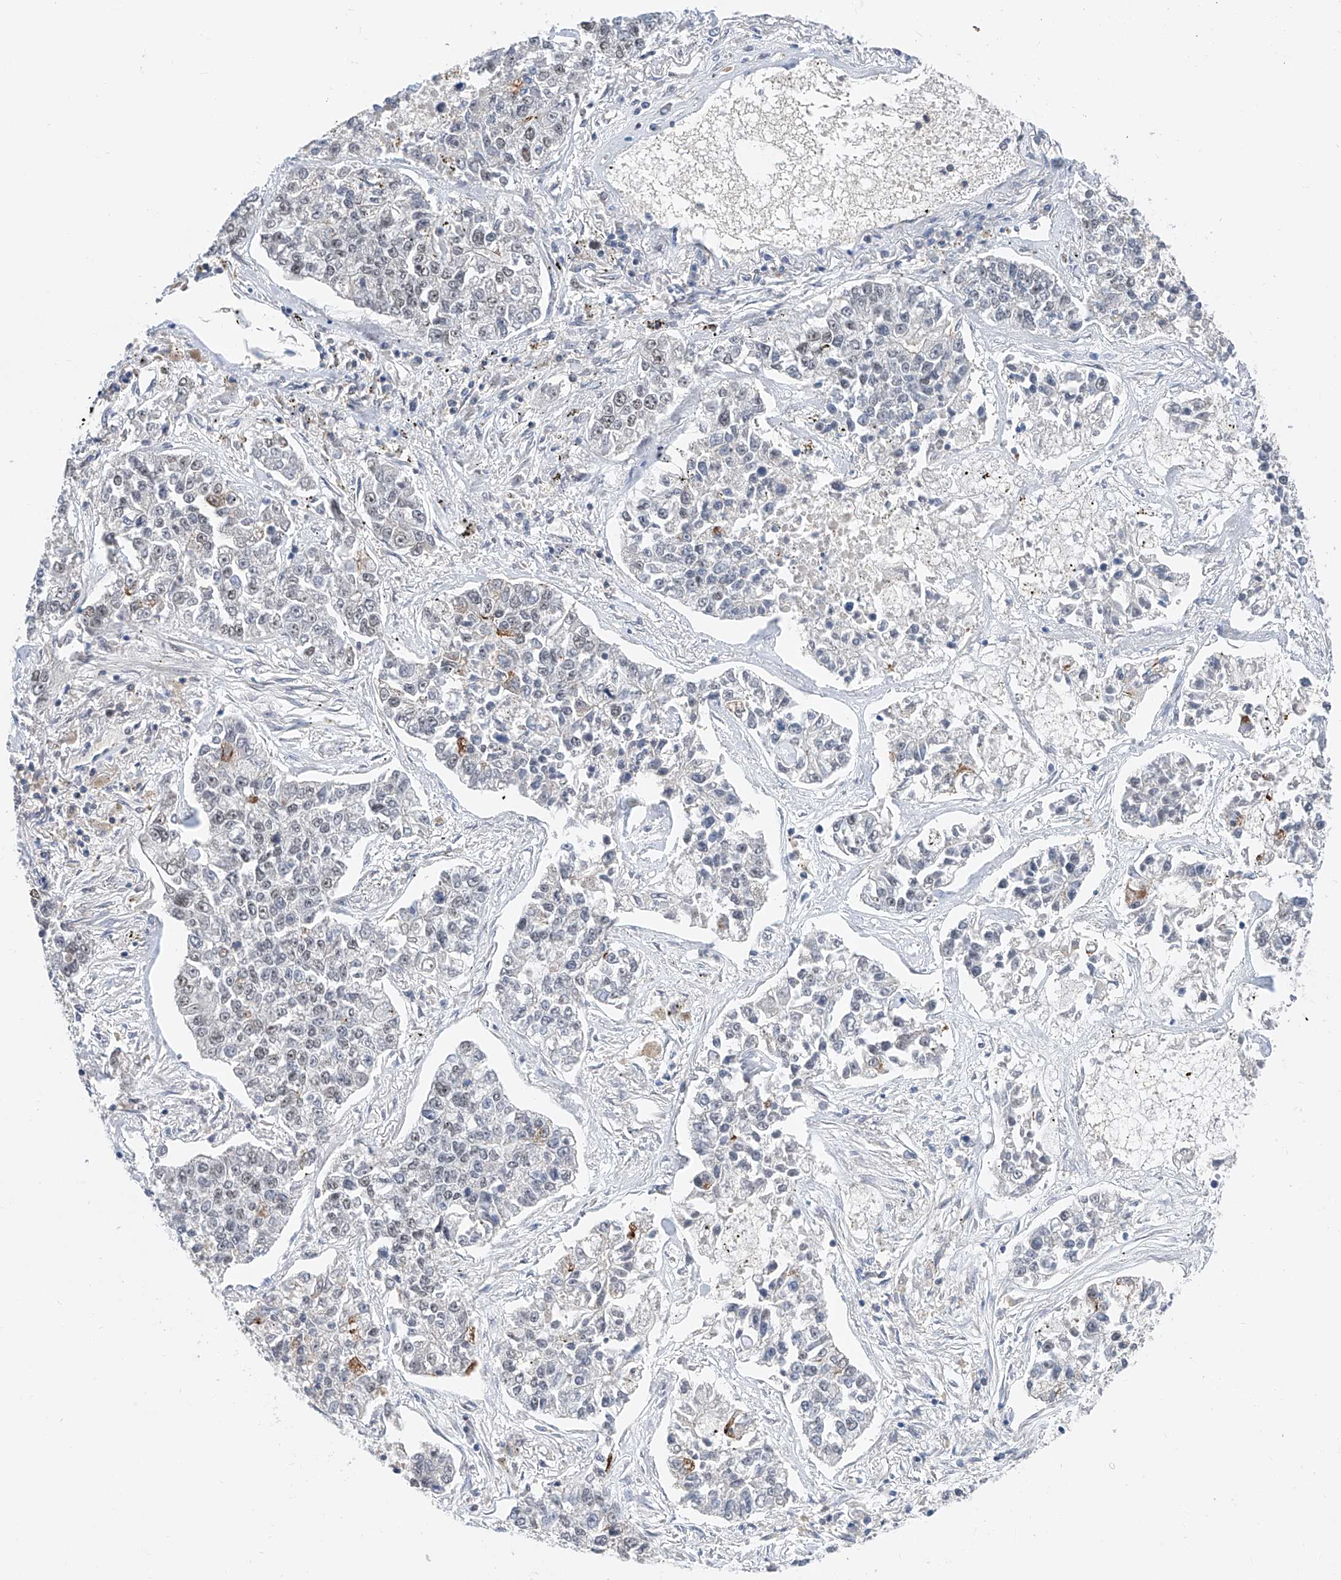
{"staining": {"intensity": "moderate", "quantity": "<25%", "location": "cytoplasmic/membranous"}, "tissue": "lung cancer", "cell_type": "Tumor cells", "image_type": "cancer", "snomed": [{"axis": "morphology", "description": "Adenocarcinoma, NOS"}, {"axis": "topography", "description": "Lung"}], "caption": "An immunohistochemistry (IHC) micrograph of tumor tissue is shown. Protein staining in brown highlights moderate cytoplasmic/membranous positivity in adenocarcinoma (lung) within tumor cells.", "gene": "SNRNP200", "patient": {"sex": "male", "age": 49}}